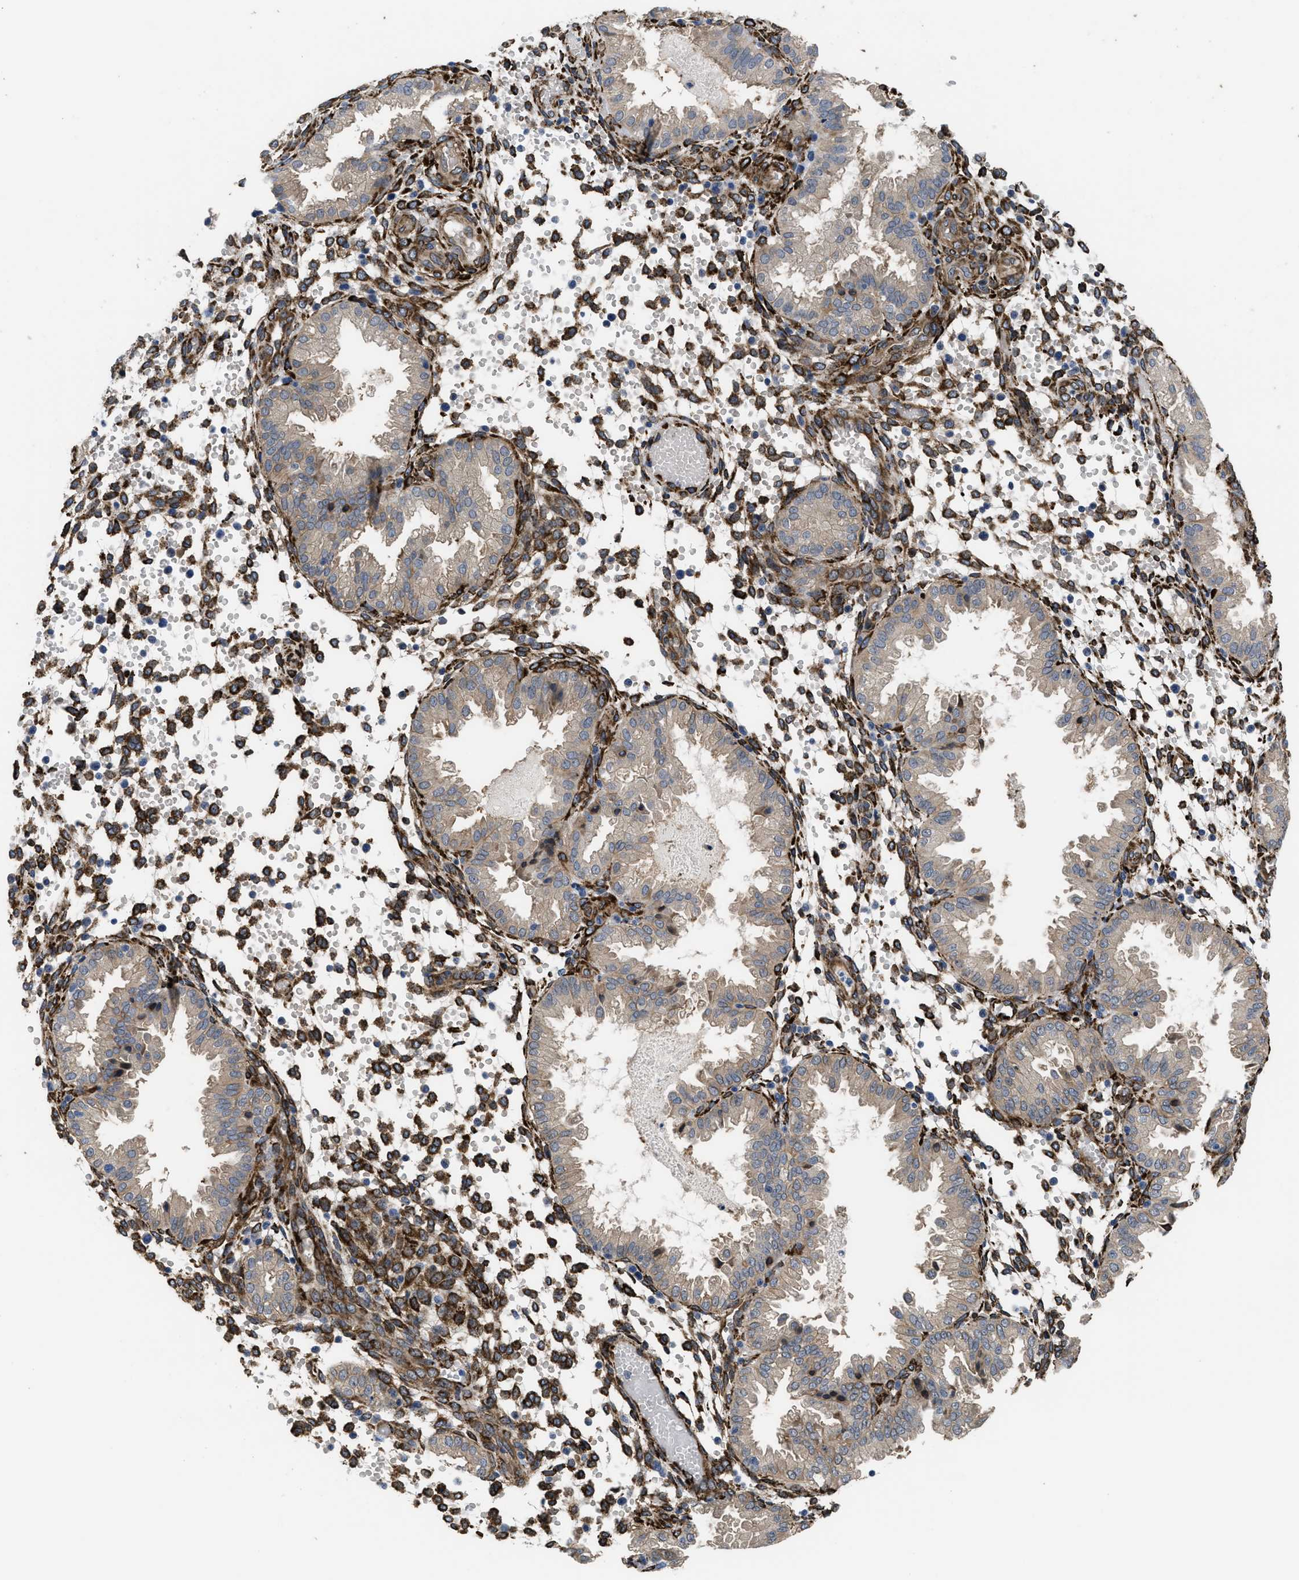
{"staining": {"intensity": "strong", "quantity": "25%-75%", "location": "cytoplasmic/membranous"}, "tissue": "endometrium", "cell_type": "Cells in endometrial stroma", "image_type": "normal", "snomed": [{"axis": "morphology", "description": "Normal tissue, NOS"}, {"axis": "topography", "description": "Endometrium"}], "caption": "Strong cytoplasmic/membranous positivity for a protein is present in approximately 25%-75% of cells in endometrial stroma of benign endometrium using IHC.", "gene": "SQLE", "patient": {"sex": "female", "age": 33}}